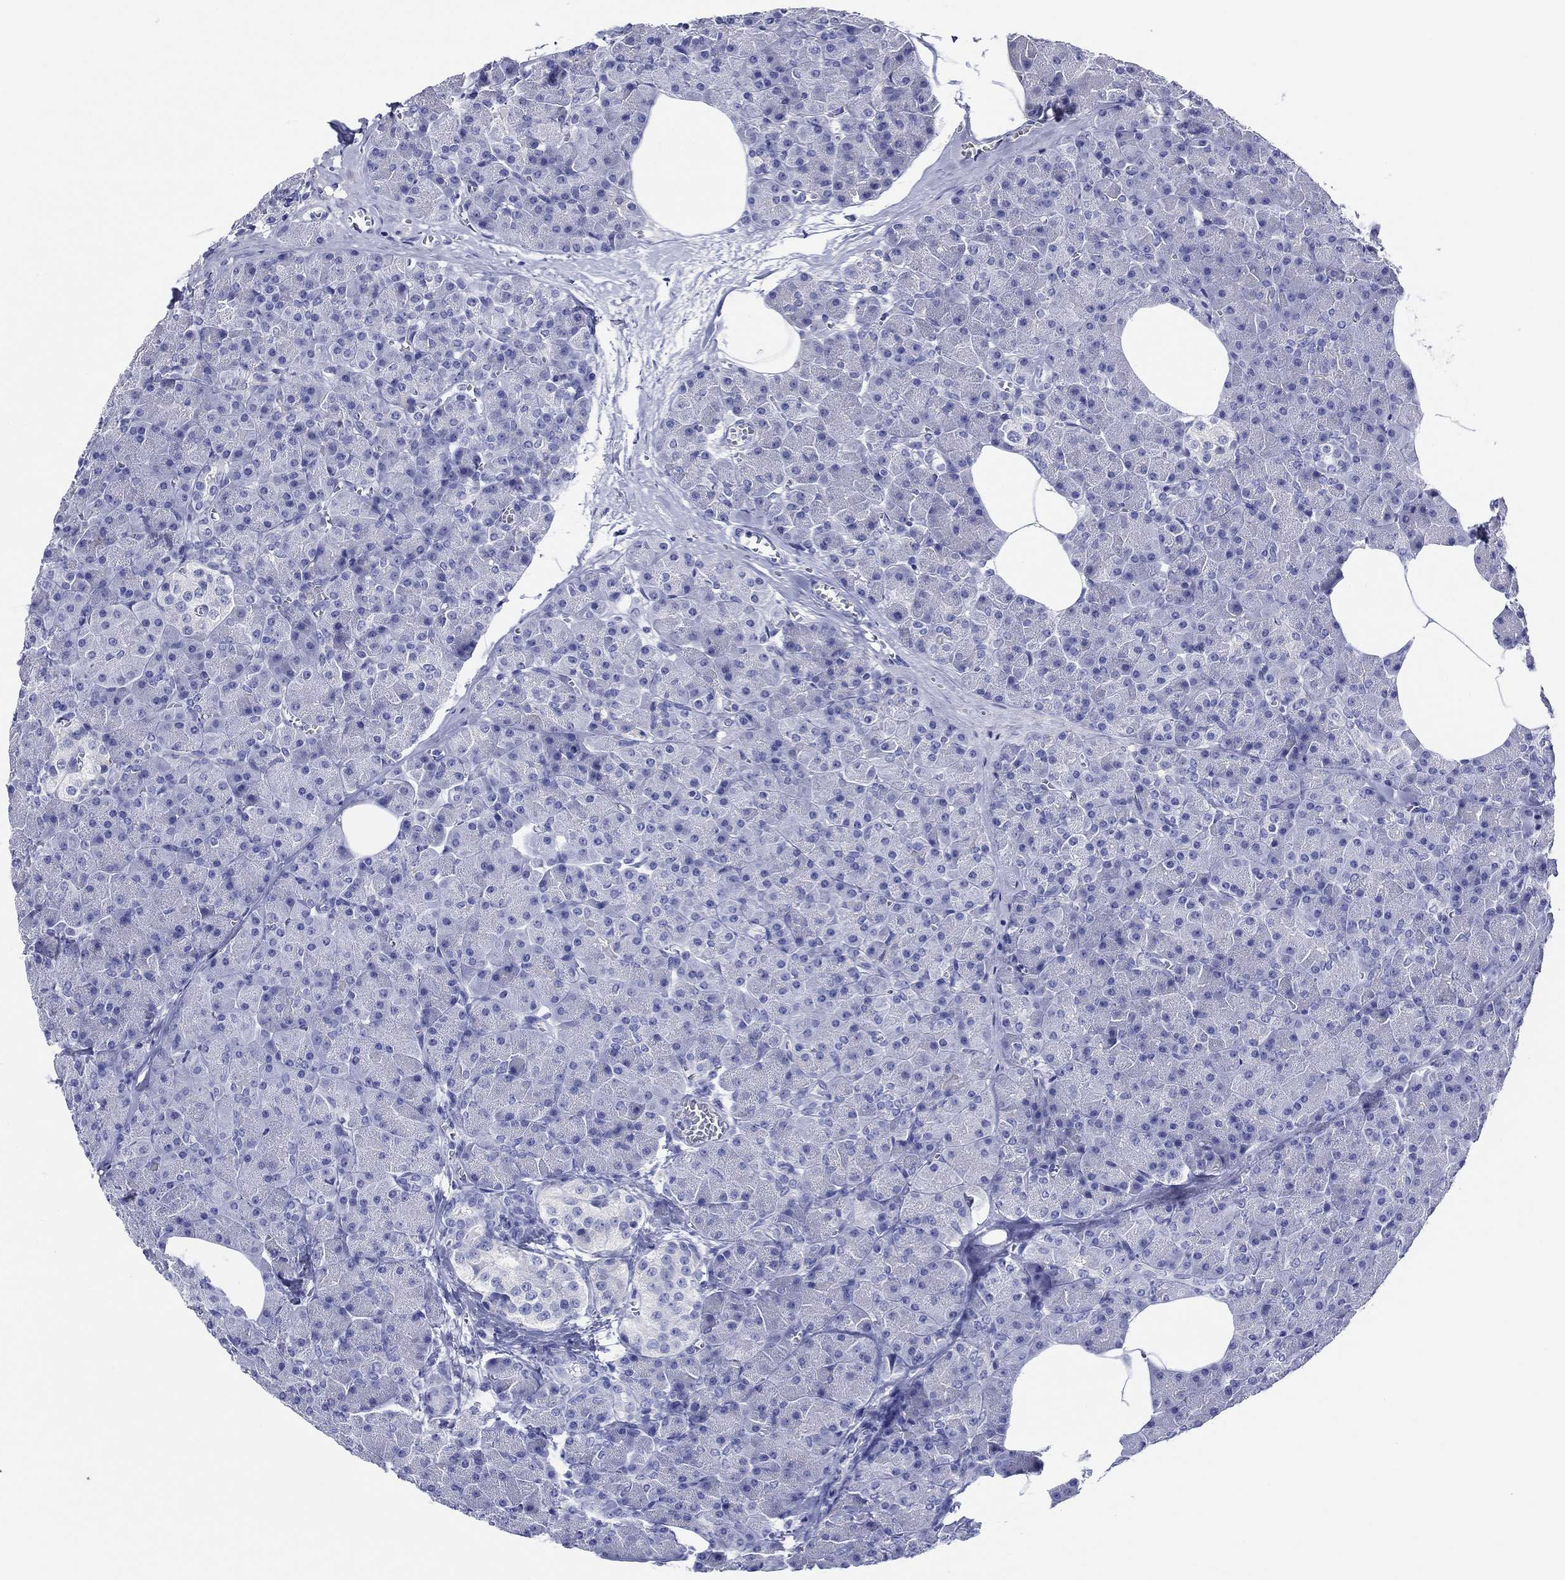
{"staining": {"intensity": "negative", "quantity": "none", "location": "none"}, "tissue": "pancreas", "cell_type": "Exocrine glandular cells", "image_type": "normal", "snomed": [{"axis": "morphology", "description": "Normal tissue, NOS"}, {"axis": "topography", "description": "Pancreas"}], "caption": "A histopathology image of pancreas stained for a protein reveals no brown staining in exocrine glandular cells.", "gene": "CRYGS", "patient": {"sex": "female", "age": 45}}